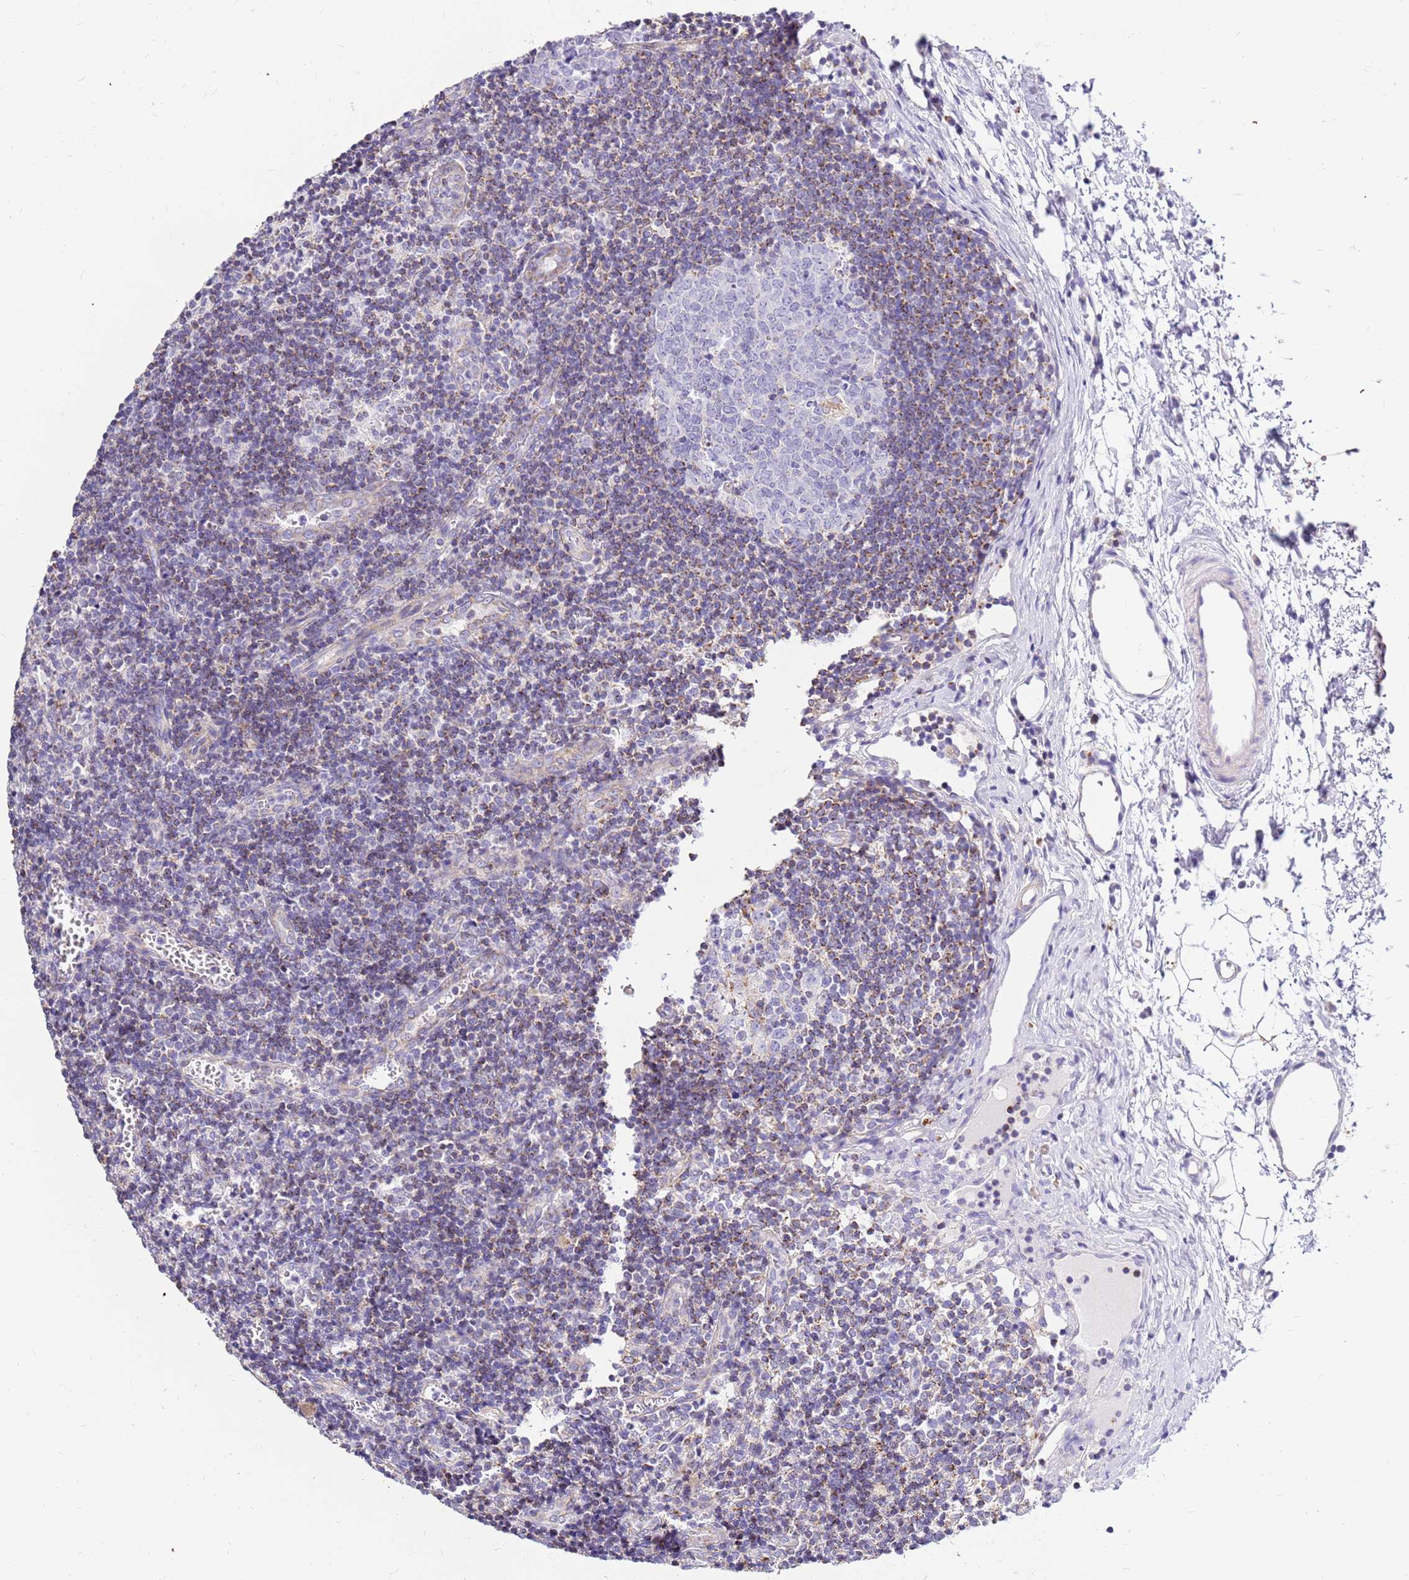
{"staining": {"intensity": "negative", "quantity": "none", "location": "none"}, "tissue": "lymph node", "cell_type": "Germinal center cells", "image_type": "normal", "snomed": [{"axis": "morphology", "description": "Normal tissue, NOS"}, {"axis": "topography", "description": "Lymph node"}], "caption": "Protein analysis of normal lymph node reveals no significant staining in germinal center cells. Brightfield microscopy of immunohistochemistry (IHC) stained with DAB (brown) and hematoxylin (blue), captured at high magnification.", "gene": "IGF1R", "patient": {"sex": "female", "age": 37}}